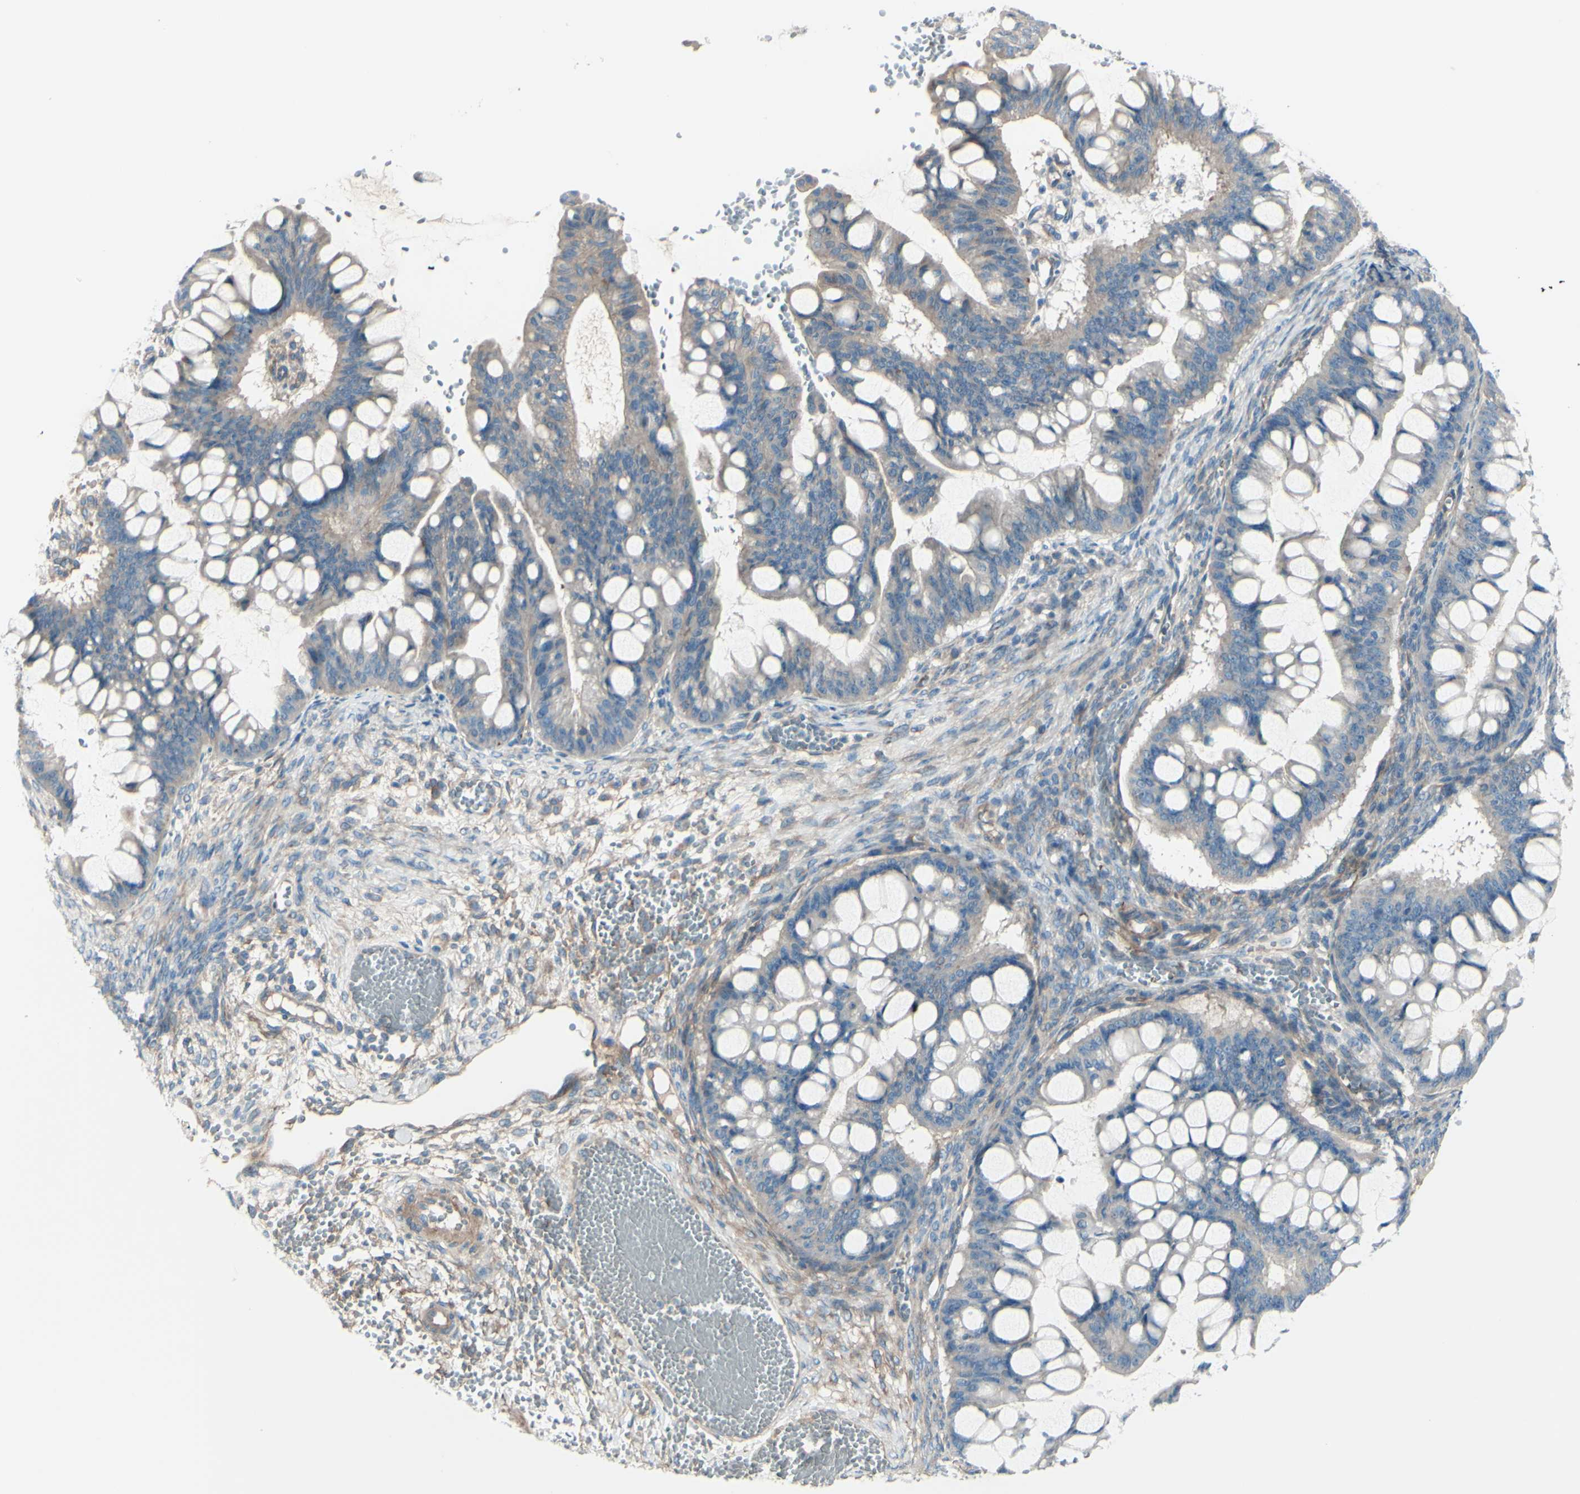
{"staining": {"intensity": "moderate", "quantity": ">75%", "location": "cytoplasmic/membranous"}, "tissue": "ovarian cancer", "cell_type": "Tumor cells", "image_type": "cancer", "snomed": [{"axis": "morphology", "description": "Cystadenocarcinoma, mucinous, NOS"}, {"axis": "topography", "description": "Ovary"}], "caption": "An immunohistochemistry (IHC) histopathology image of tumor tissue is shown. Protein staining in brown highlights moderate cytoplasmic/membranous positivity in mucinous cystadenocarcinoma (ovarian) within tumor cells.", "gene": "PCDHGA2", "patient": {"sex": "female", "age": 73}}